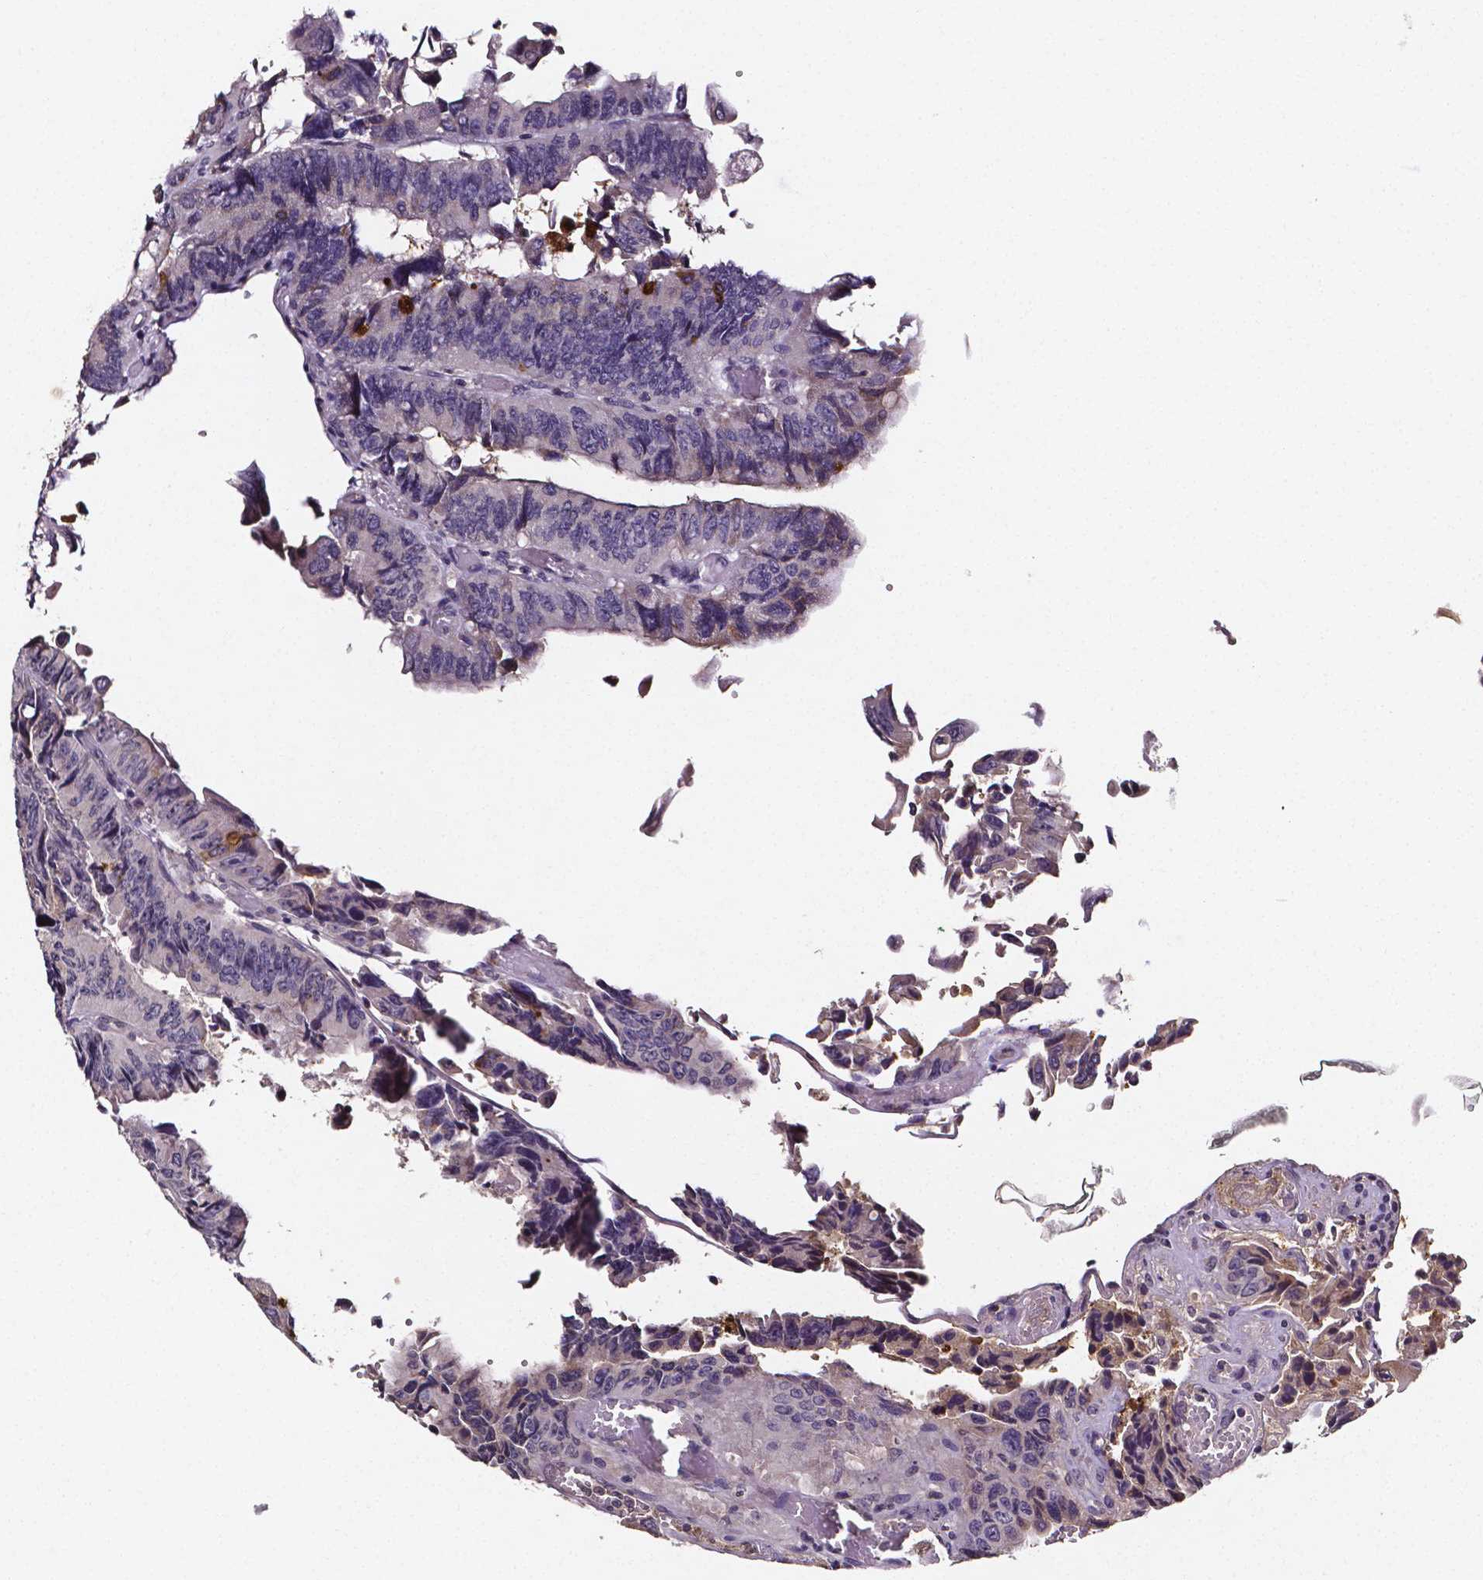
{"staining": {"intensity": "moderate", "quantity": "<25%", "location": "cytoplasmic/membranous"}, "tissue": "colorectal cancer", "cell_type": "Tumor cells", "image_type": "cancer", "snomed": [{"axis": "morphology", "description": "Adenocarcinoma, NOS"}, {"axis": "topography", "description": "Colon"}], "caption": "Moderate cytoplasmic/membranous positivity is appreciated in about <25% of tumor cells in adenocarcinoma (colorectal).", "gene": "NRGN", "patient": {"sex": "female", "age": 84}}